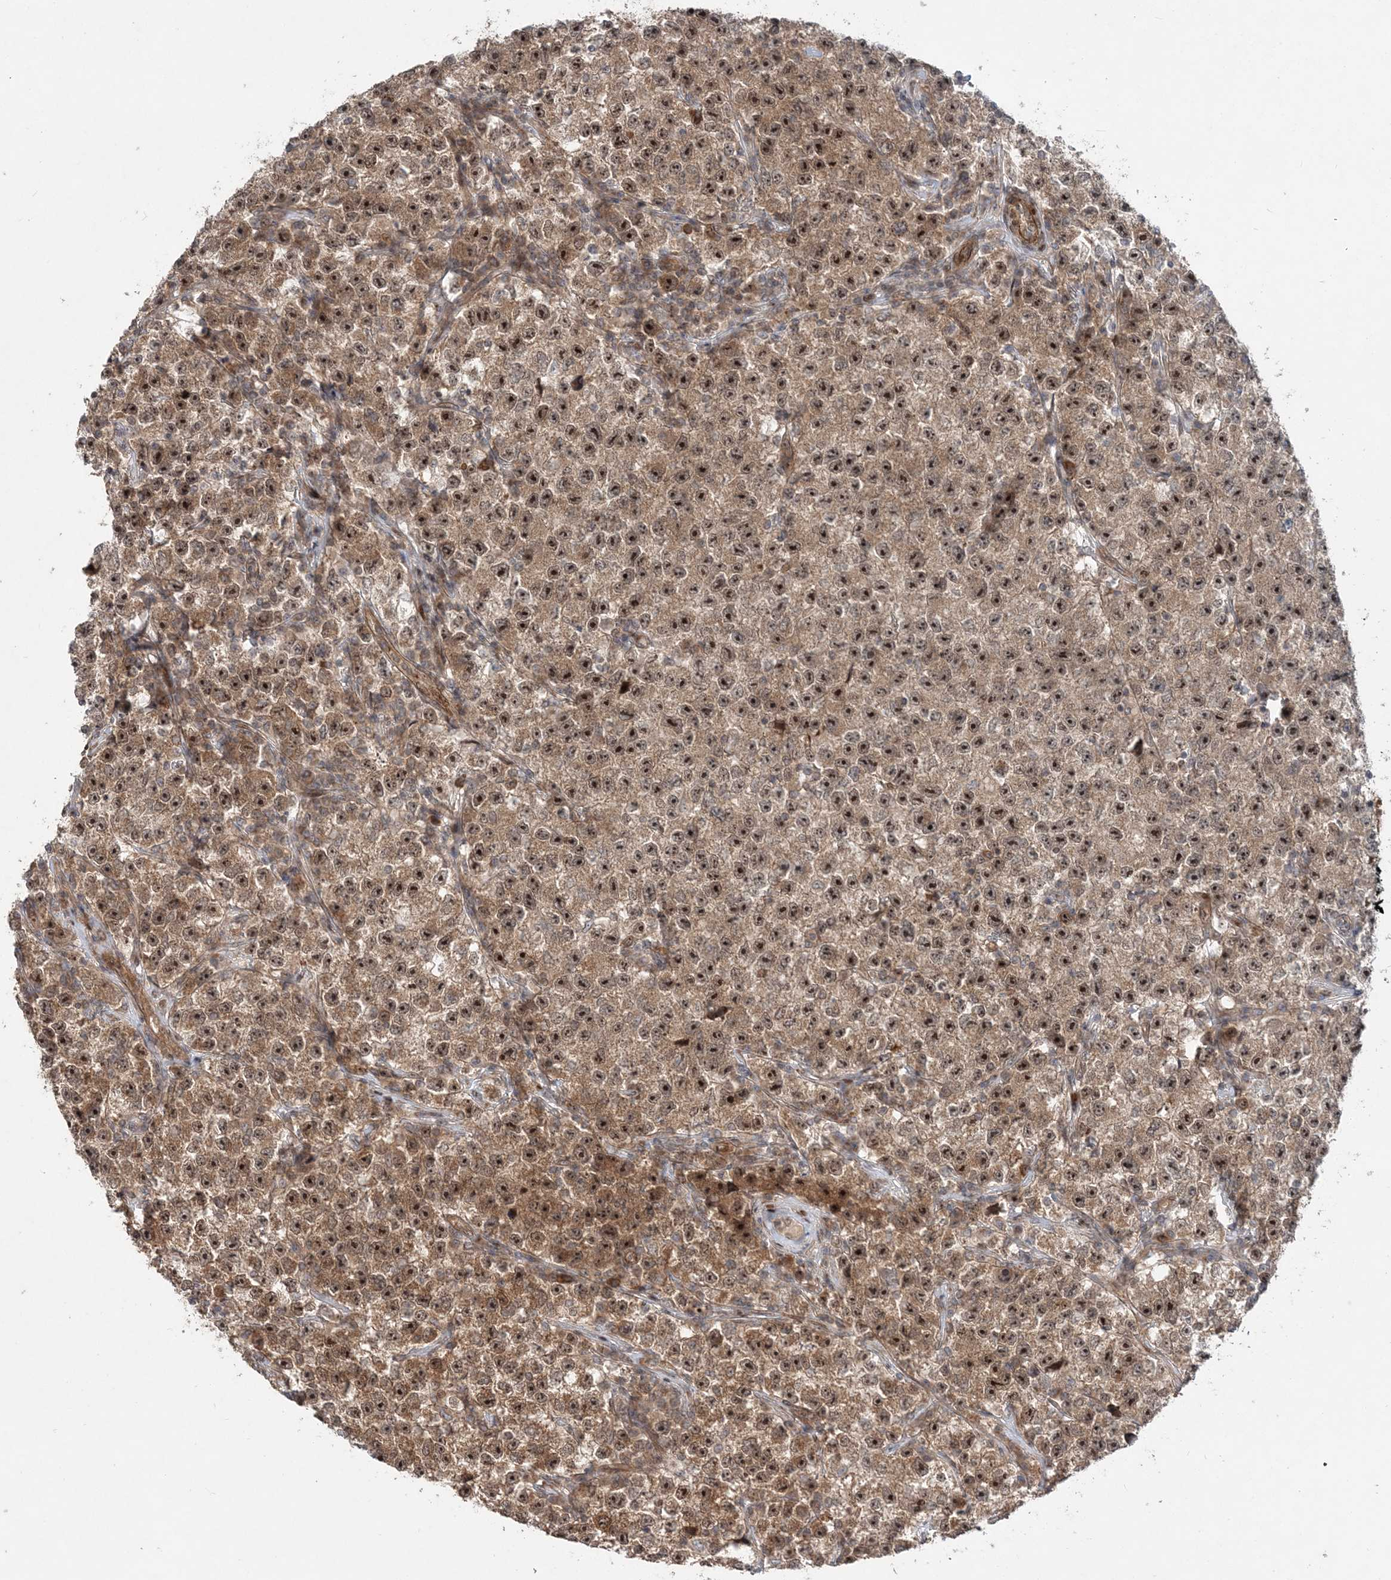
{"staining": {"intensity": "strong", "quantity": ">75%", "location": "cytoplasmic/membranous,nuclear"}, "tissue": "testis cancer", "cell_type": "Tumor cells", "image_type": "cancer", "snomed": [{"axis": "morphology", "description": "Seminoma, NOS"}, {"axis": "topography", "description": "Testis"}], "caption": "Immunohistochemical staining of seminoma (testis) displays high levels of strong cytoplasmic/membranous and nuclear positivity in about >75% of tumor cells.", "gene": "GEMIN5", "patient": {"sex": "male", "age": 22}}